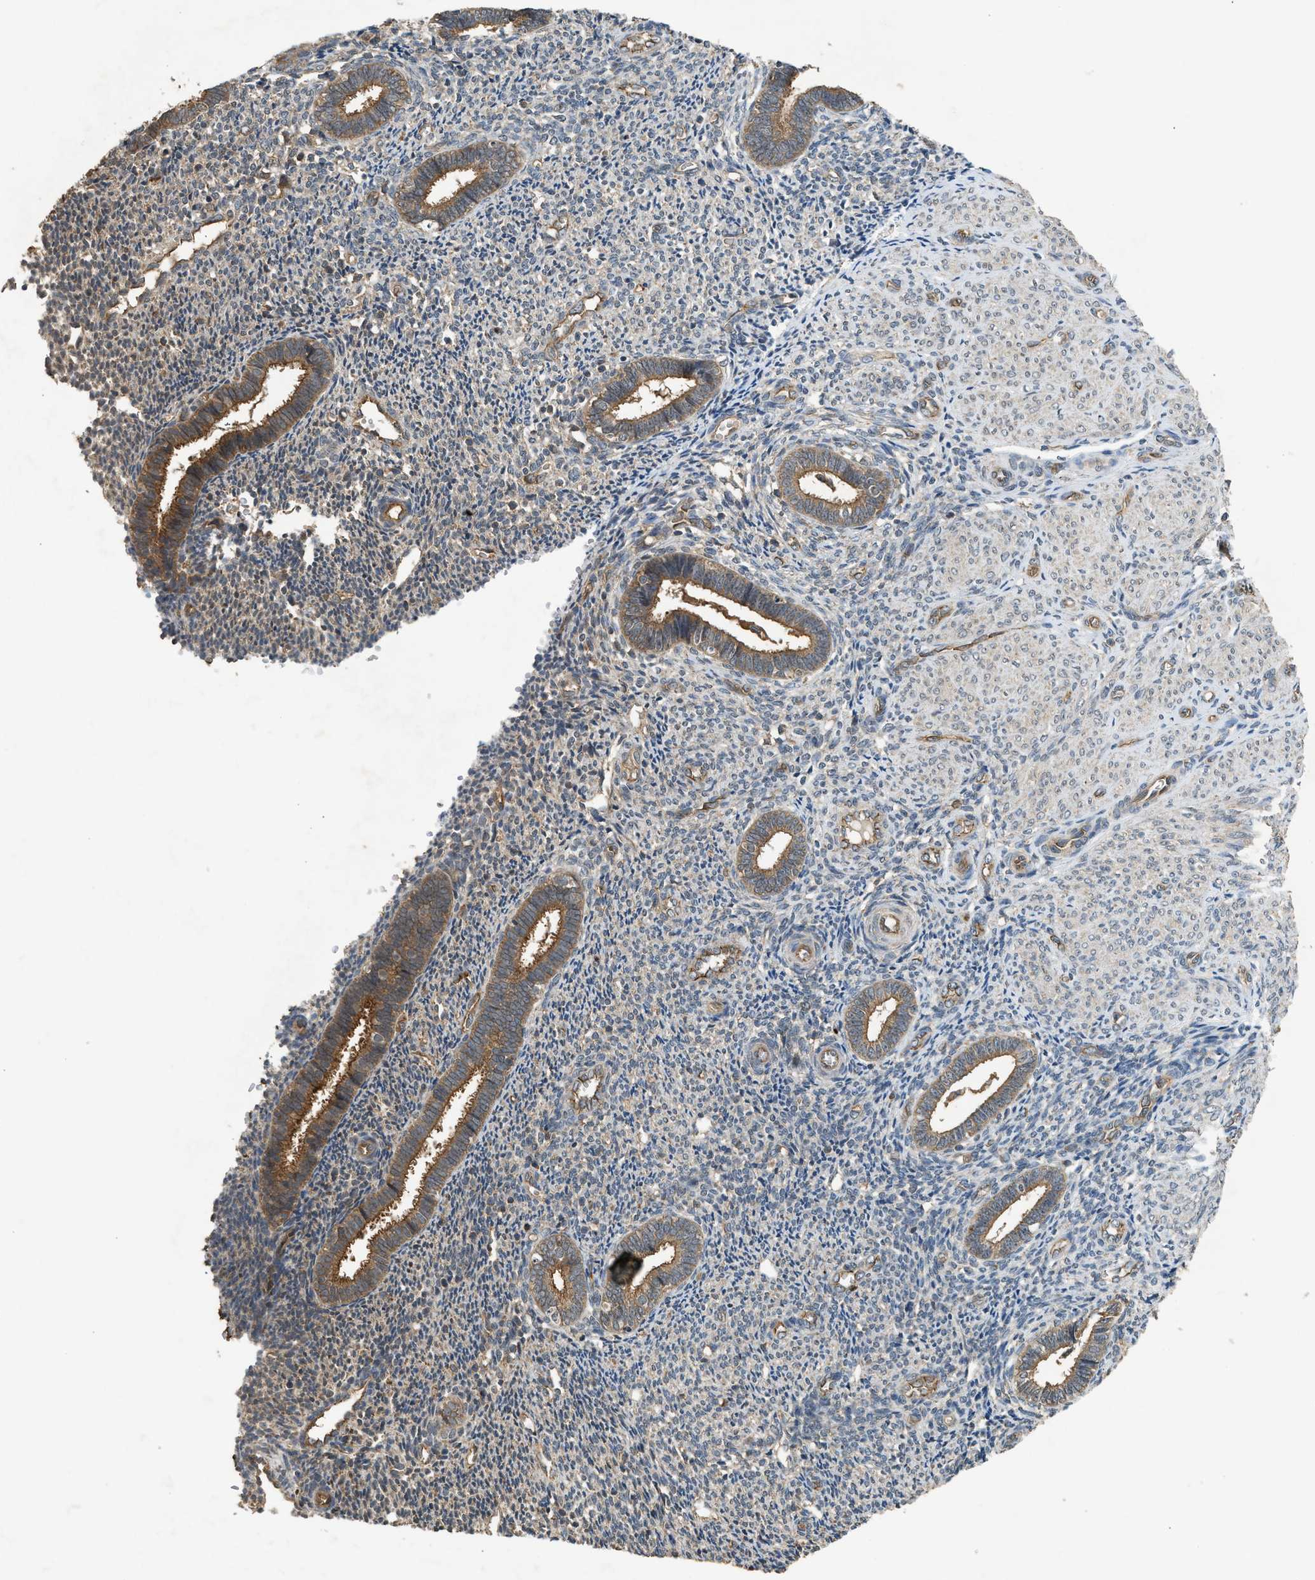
{"staining": {"intensity": "weak", "quantity": ">75%", "location": "cytoplasmic/membranous"}, "tissue": "endometrium", "cell_type": "Cells in endometrial stroma", "image_type": "normal", "snomed": [{"axis": "morphology", "description": "Normal tissue, NOS"}, {"axis": "topography", "description": "Endometrium"}], "caption": "Immunohistochemical staining of benign human endometrium displays low levels of weak cytoplasmic/membranous positivity in about >75% of cells in endometrial stroma.", "gene": "HIP1R", "patient": {"sex": "female", "age": 27}}